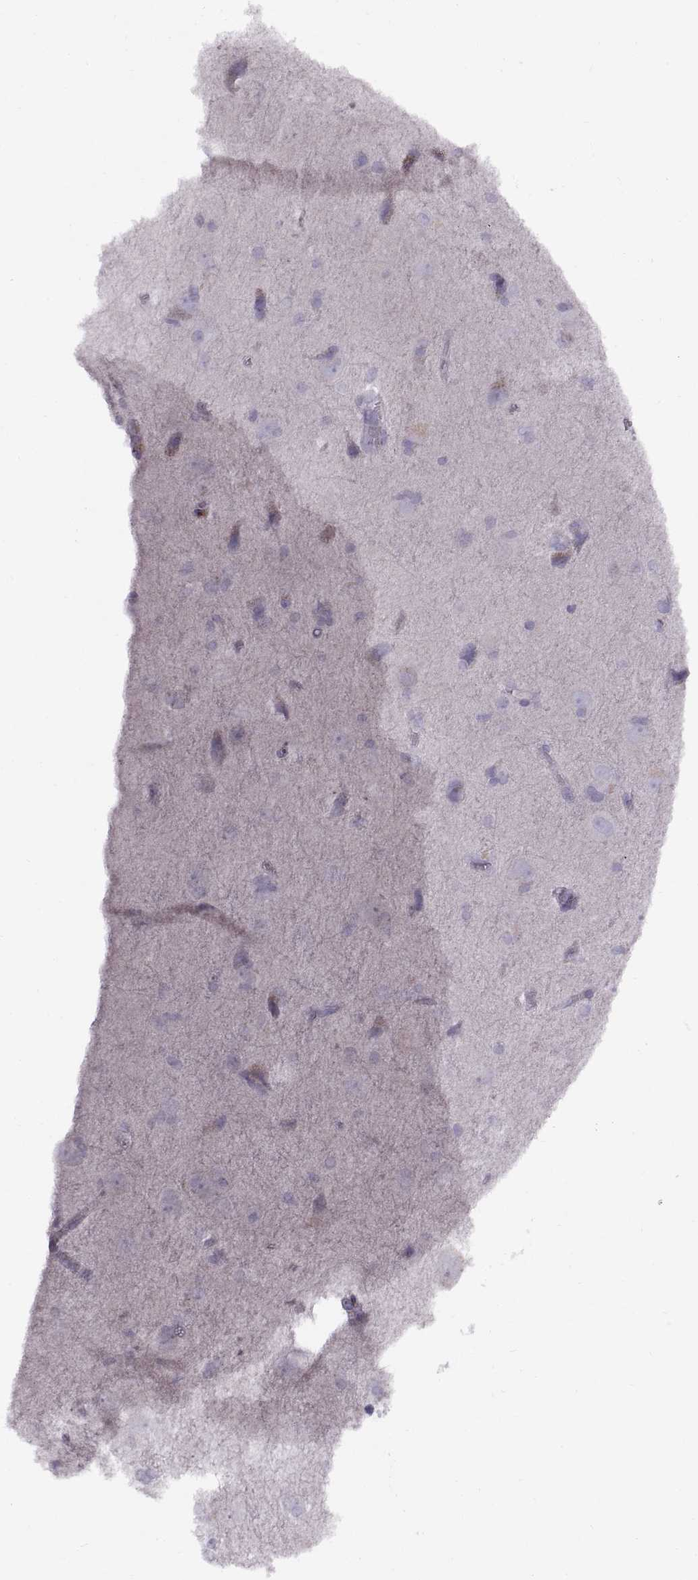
{"staining": {"intensity": "negative", "quantity": "none", "location": "none"}, "tissue": "glioma", "cell_type": "Tumor cells", "image_type": "cancer", "snomed": [{"axis": "morphology", "description": "Glioma, malignant, Low grade"}, {"axis": "topography", "description": "Brain"}], "caption": "Image shows no protein staining in tumor cells of glioma tissue.", "gene": "CALCR", "patient": {"sex": "male", "age": 58}}